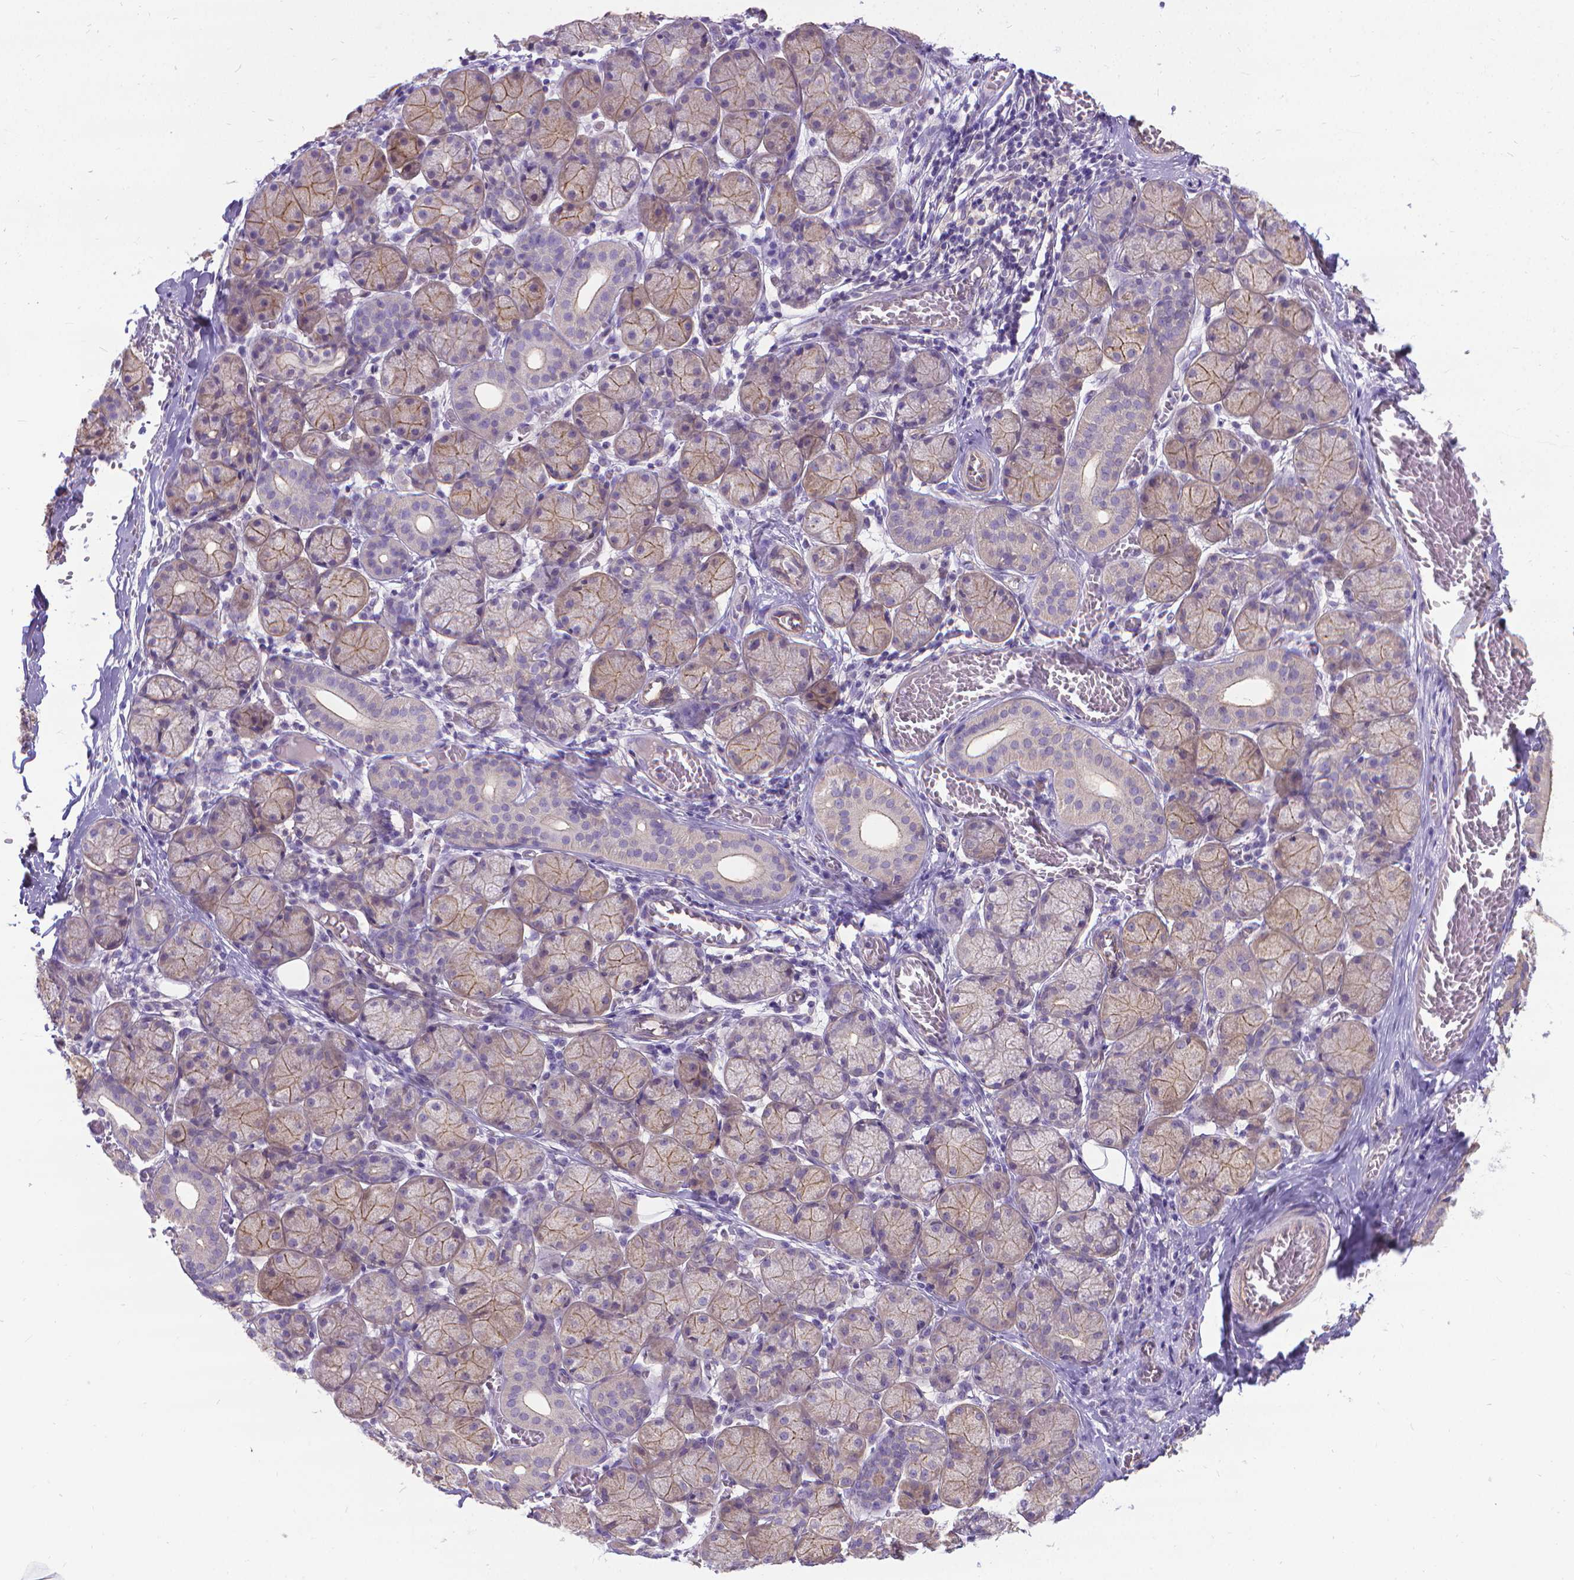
{"staining": {"intensity": "moderate", "quantity": "25%-75%", "location": "cytoplasmic/membranous"}, "tissue": "salivary gland", "cell_type": "Glandular cells", "image_type": "normal", "snomed": [{"axis": "morphology", "description": "Normal tissue, NOS"}, {"axis": "topography", "description": "Salivary gland"}, {"axis": "topography", "description": "Peripheral nerve tissue"}], "caption": "Brown immunohistochemical staining in normal human salivary gland reveals moderate cytoplasmic/membranous staining in approximately 25%-75% of glandular cells.", "gene": "CFAP299", "patient": {"sex": "female", "age": 24}}